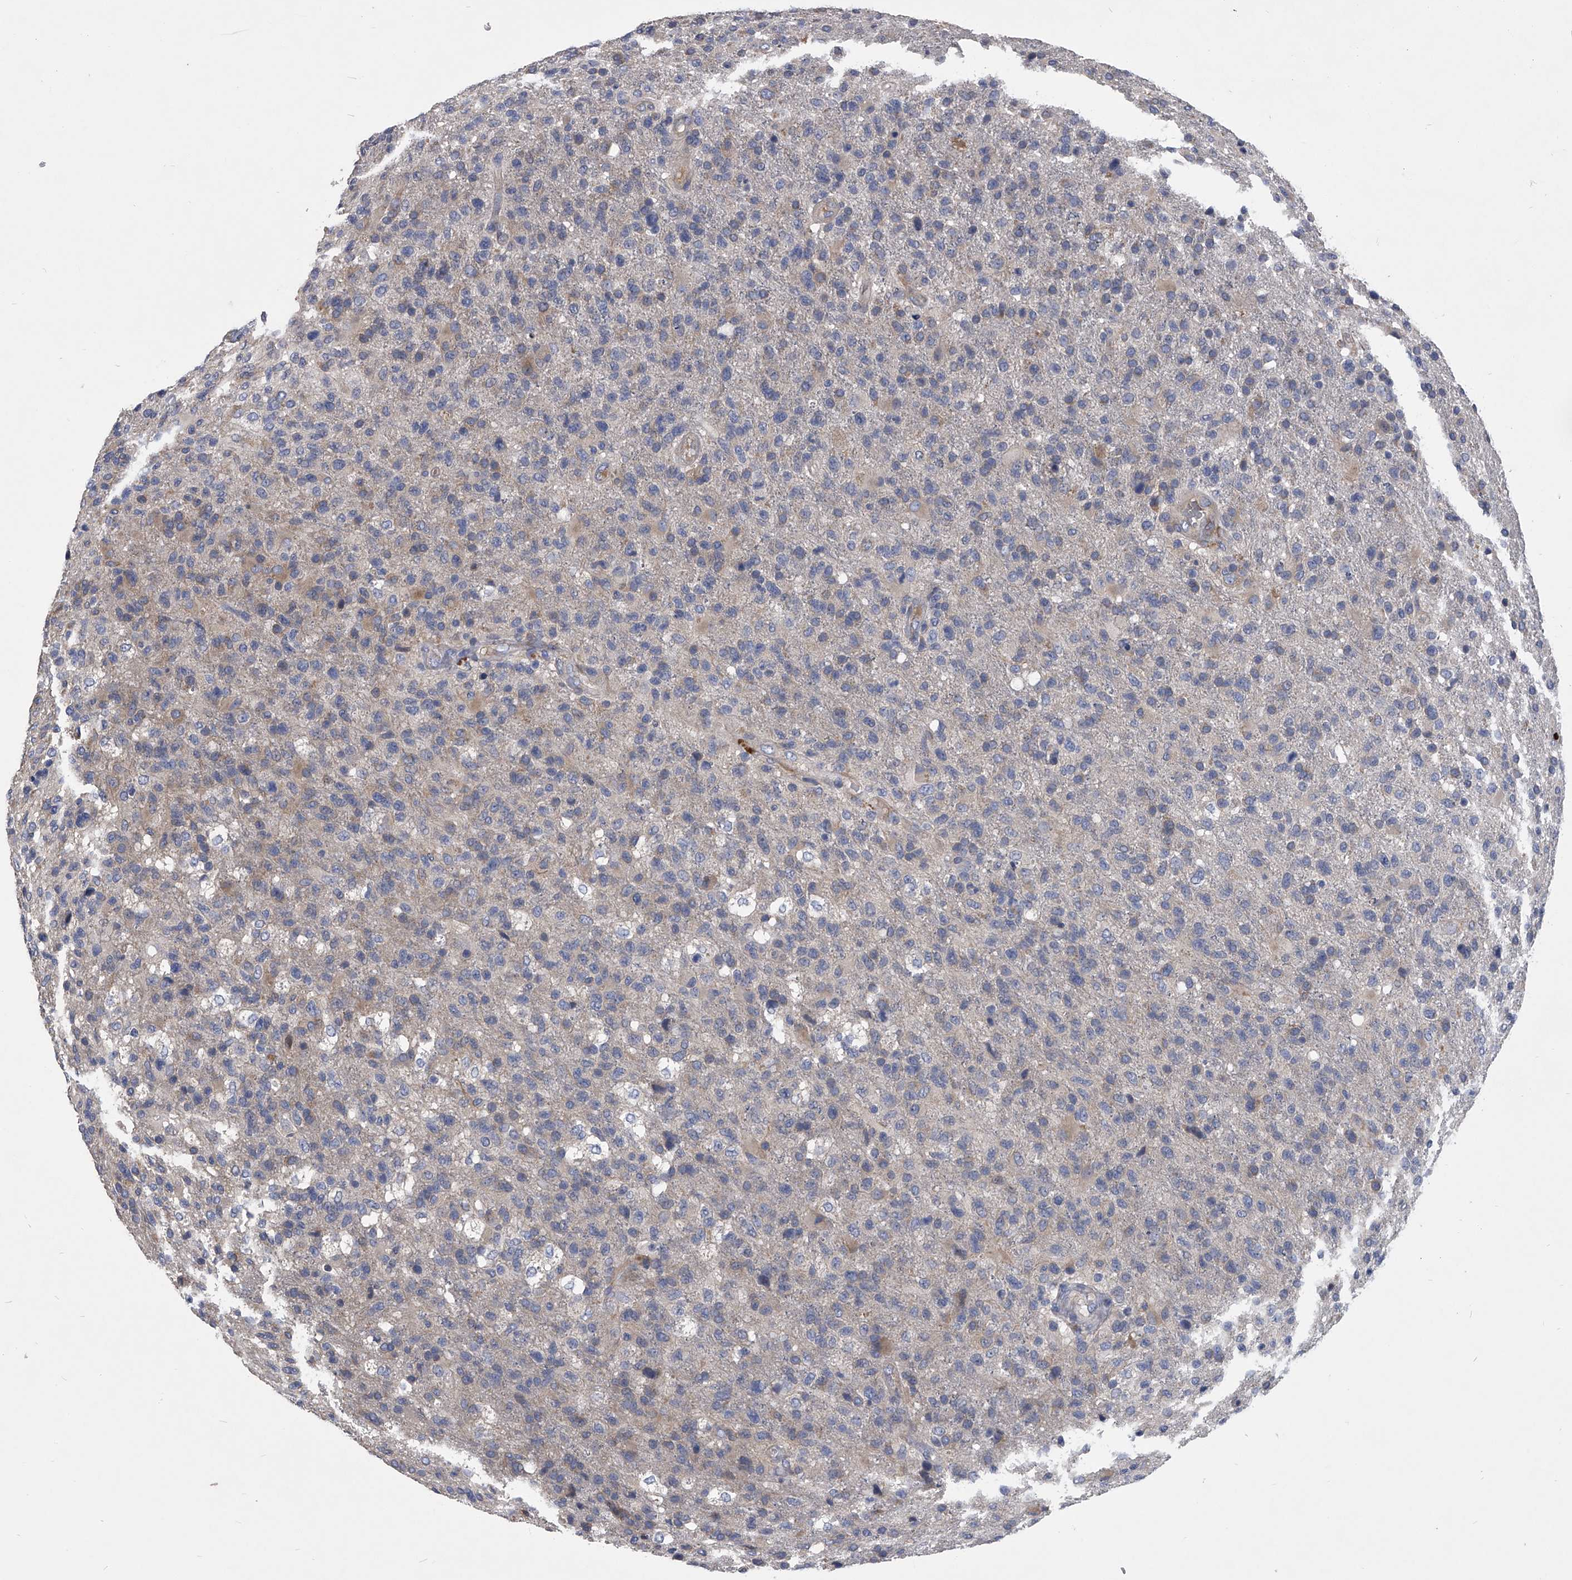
{"staining": {"intensity": "negative", "quantity": "none", "location": "none"}, "tissue": "glioma", "cell_type": "Tumor cells", "image_type": "cancer", "snomed": [{"axis": "morphology", "description": "Glioma, malignant, High grade"}, {"axis": "topography", "description": "Brain"}], "caption": "A high-resolution histopathology image shows IHC staining of glioma, which demonstrates no significant staining in tumor cells. Brightfield microscopy of immunohistochemistry stained with DAB (brown) and hematoxylin (blue), captured at high magnification.", "gene": "CCR4", "patient": {"sex": "male", "age": 72}}